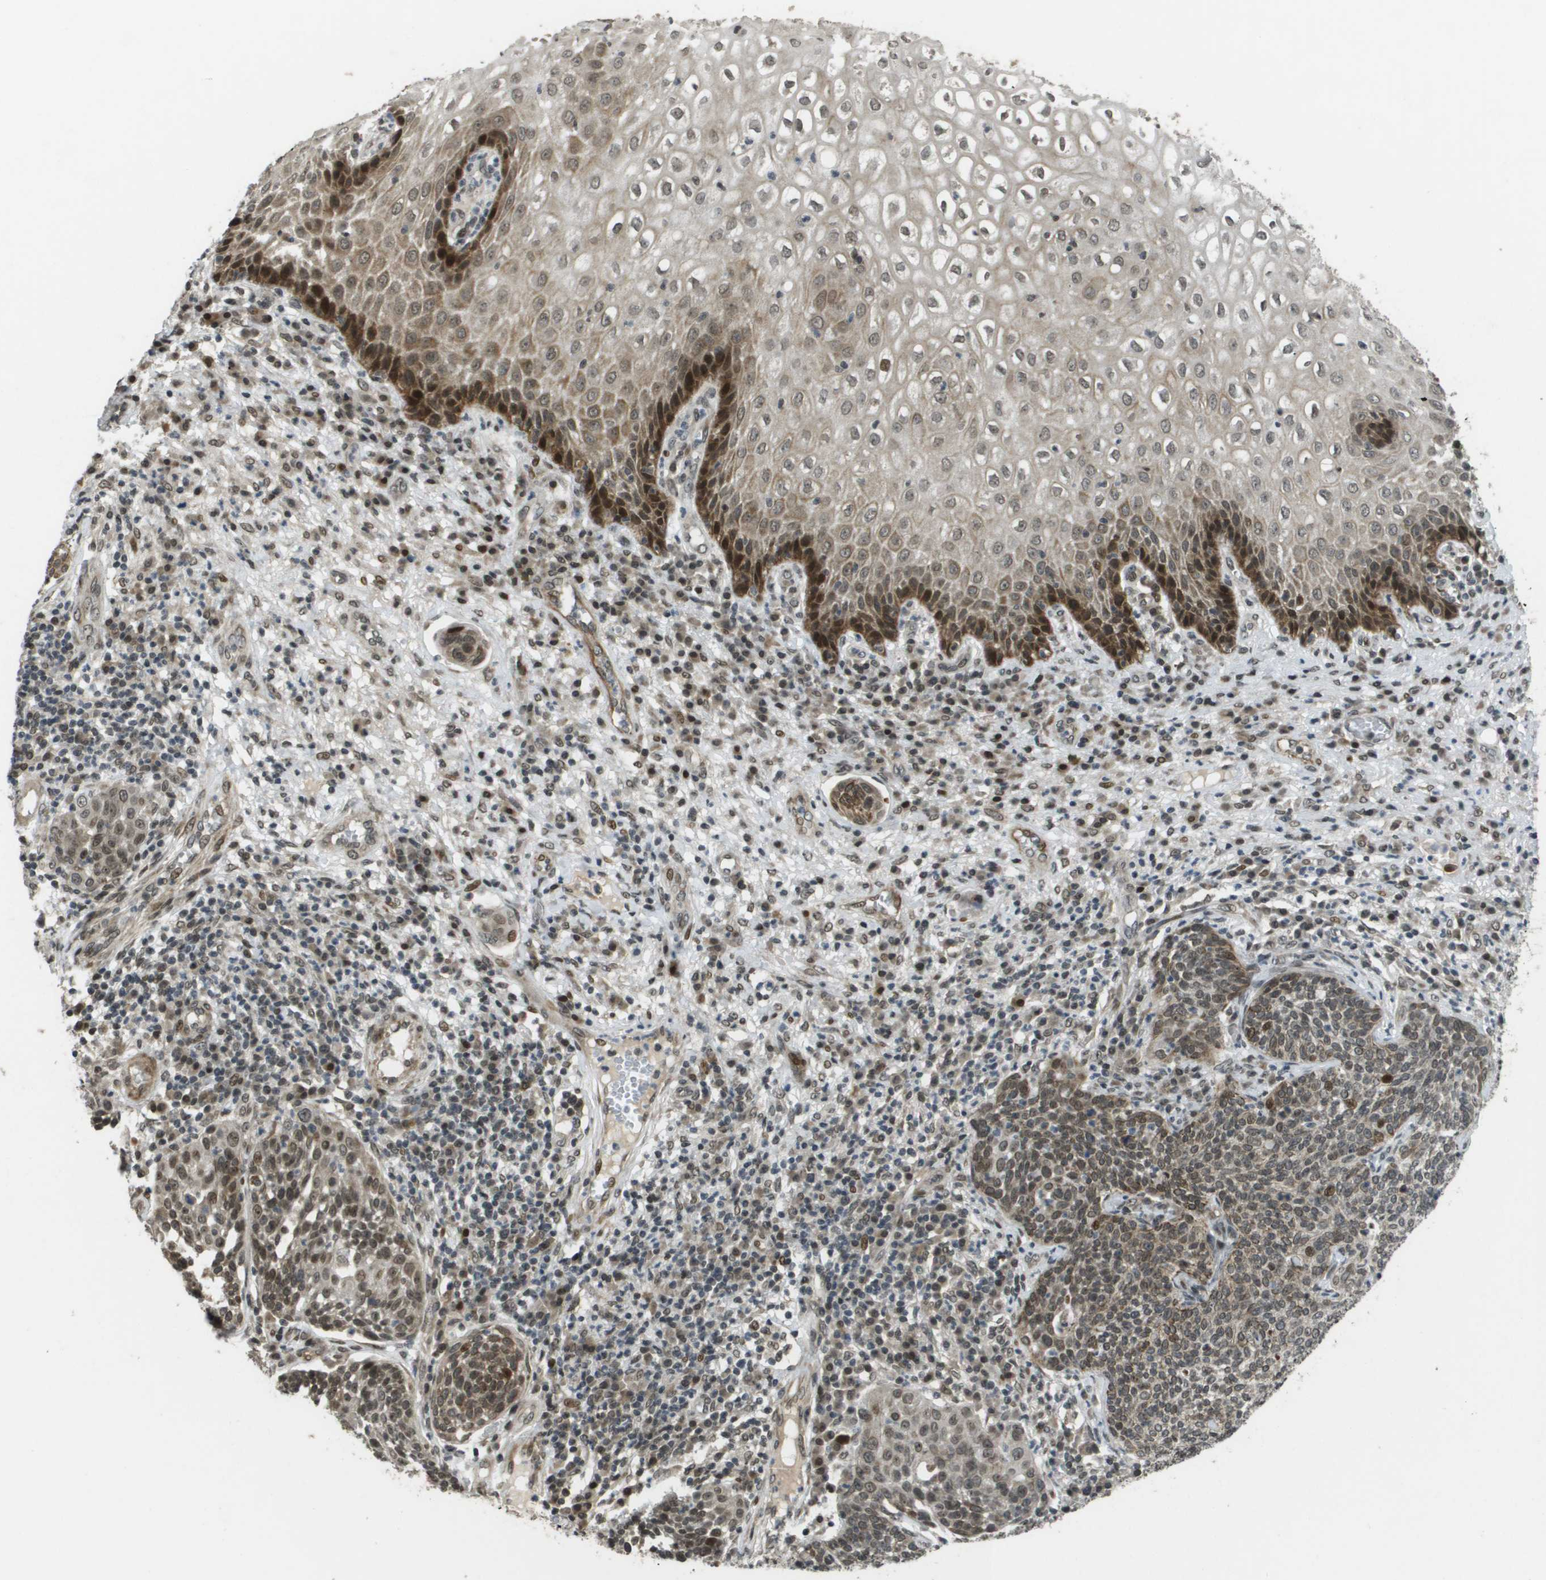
{"staining": {"intensity": "weak", "quantity": ">75%", "location": "cytoplasmic/membranous,nuclear"}, "tissue": "cervical cancer", "cell_type": "Tumor cells", "image_type": "cancer", "snomed": [{"axis": "morphology", "description": "Squamous cell carcinoma, NOS"}, {"axis": "topography", "description": "Cervix"}], "caption": "This is a histology image of immunohistochemistry staining of cervical cancer, which shows weak staining in the cytoplasmic/membranous and nuclear of tumor cells.", "gene": "KAT5", "patient": {"sex": "female", "age": 34}}